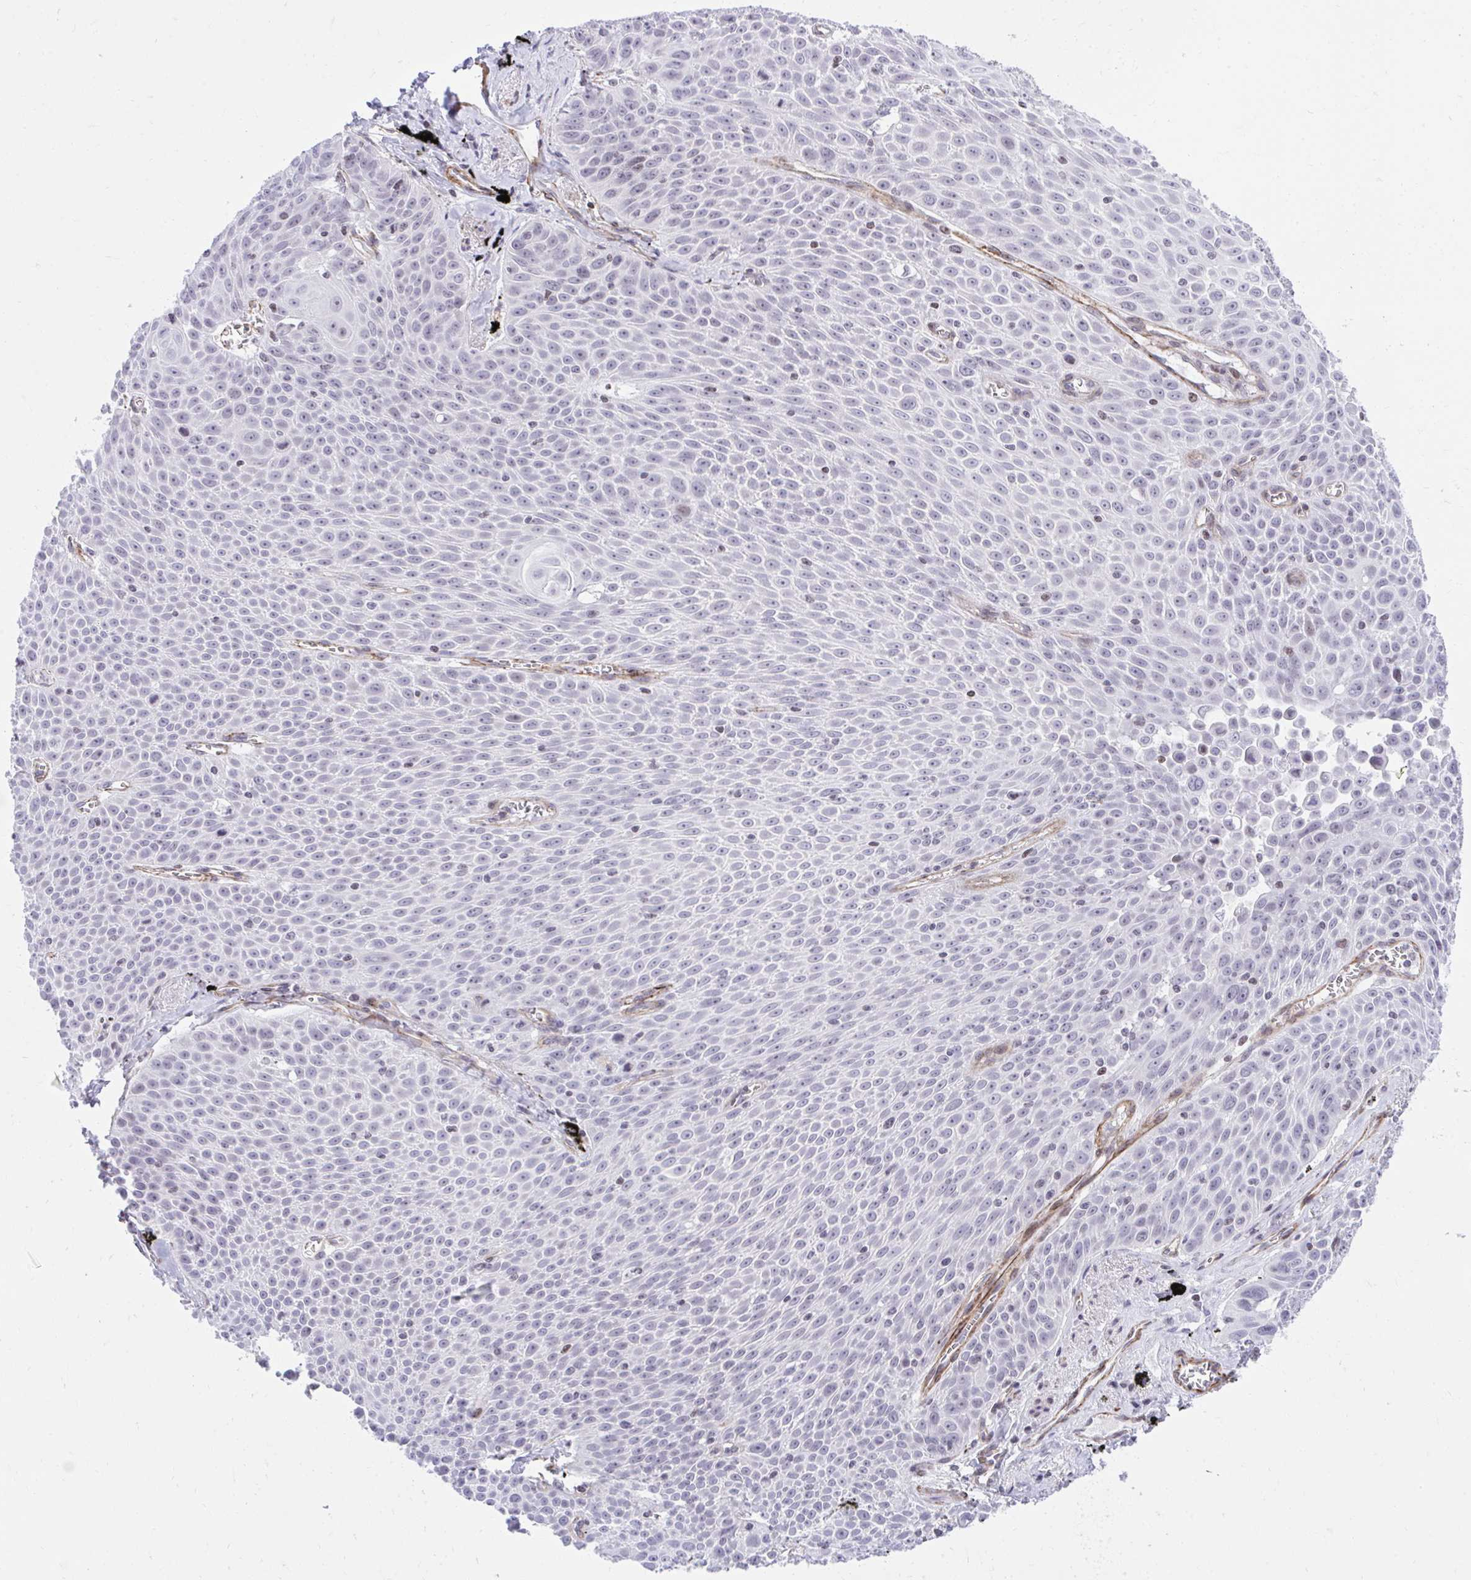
{"staining": {"intensity": "negative", "quantity": "none", "location": "none"}, "tissue": "lung cancer", "cell_type": "Tumor cells", "image_type": "cancer", "snomed": [{"axis": "morphology", "description": "Squamous cell carcinoma, NOS"}, {"axis": "morphology", "description": "Squamous cell carcinoma, metastatic, NOS"}, {"axis": "topography", "description": "Lymph node"}, {"axis": "topography", "description": "Lung"}], "caption": "The image exhibits no staining of tumor cells in lung cancer.", "gene": "KCNN4", "patient": {"sex": "female", "age": 62}}